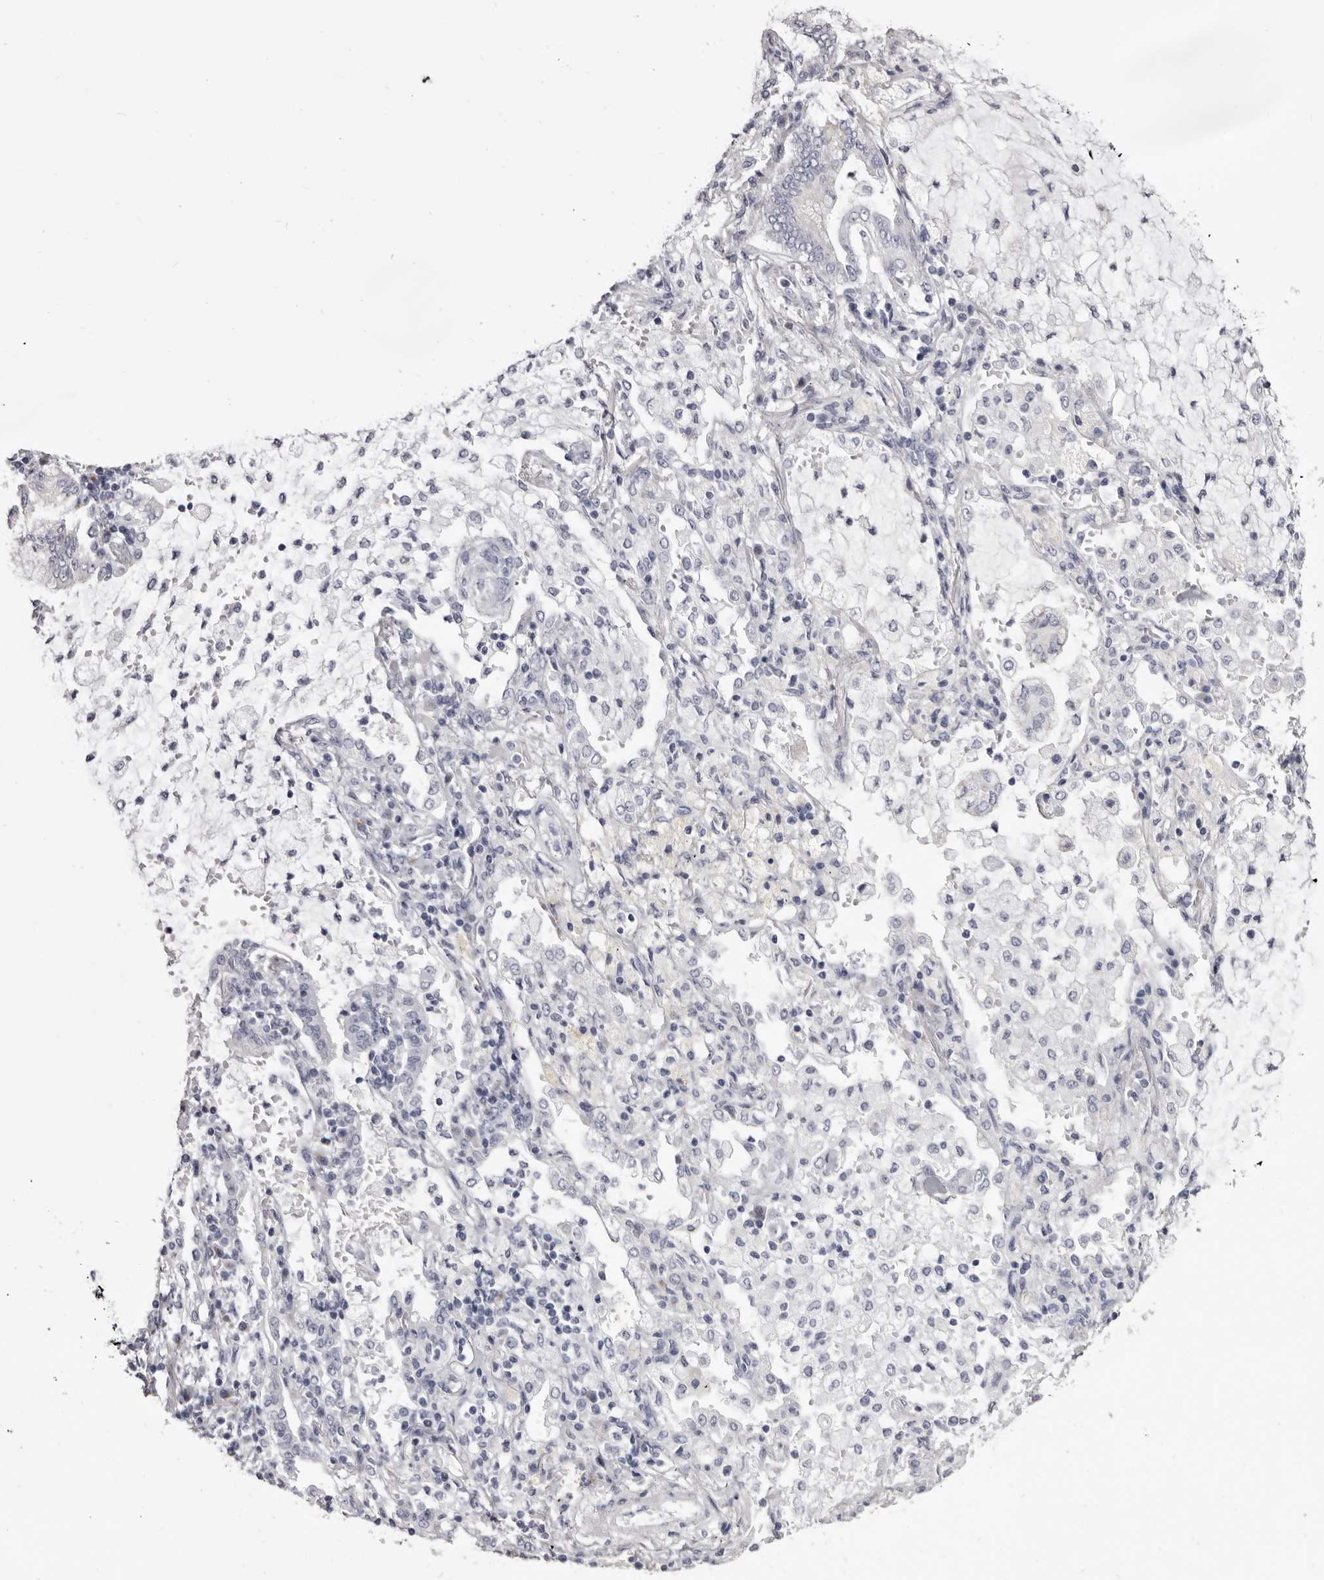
{"staining": {"intensity": "negative", "quantity": "none", "location": "none"}, "tissue": "lung cancer", "cell_type": "Tumor cells", "image_type": "cancer", "snomed": [{"axis": "morphology", "description": "Adenocarcinoma, NOS"}, {"axis": "topography", "description": "Lung"}], "caption": "Adenocarcinoma (lung) was stained to show a protein in brown. There is no significant staining in tumor cells.", "gene": "CASQ1", "patient": {"sex": "female", "age": 70}}